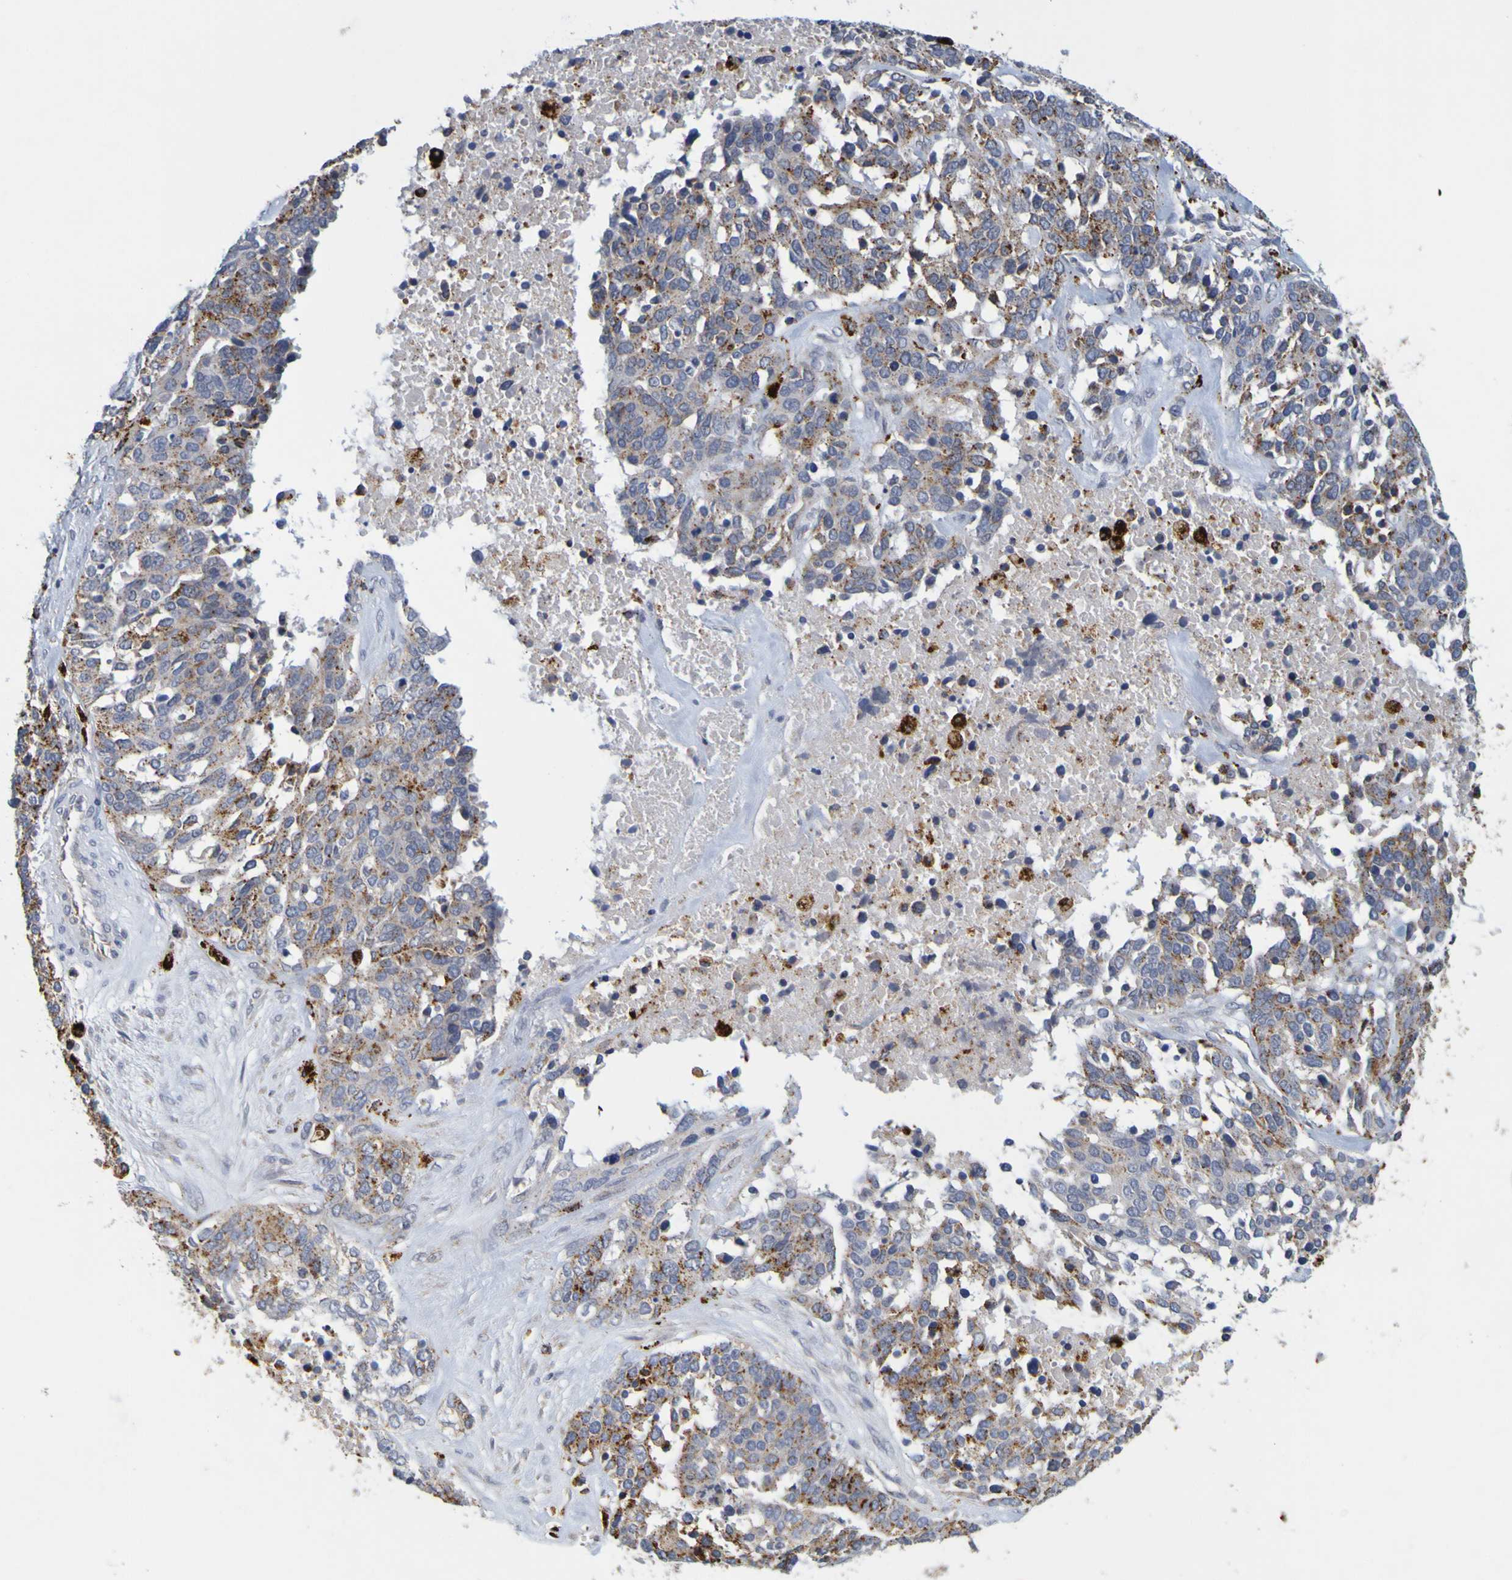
{"staining": {"intensity": "moderate", "quantity": "25%-75%", "location": "cytoplasmic/membranous"}, "tissue": "ovarian cancer", "cell_type": "Tumor cells", "image_type": "cancer", "snomed": [{"axis": "morphology", "description": "Cystadenocarcinoma, serous, NOS"}, {"axis": "topography", "description": "Ovary"}], "caption": "An immunohistochemistry (IHC) micrograph of neoplastic tissue is shown. Protein staining in brown highlights moderate cytoplasmic/membranous positivity in serous cystadenocarcinoma (ovarian) within tumor cells. Nuclei are stained in blue.", "gene": "TPH1", "patient": {"sex": "female", "age": 44}}